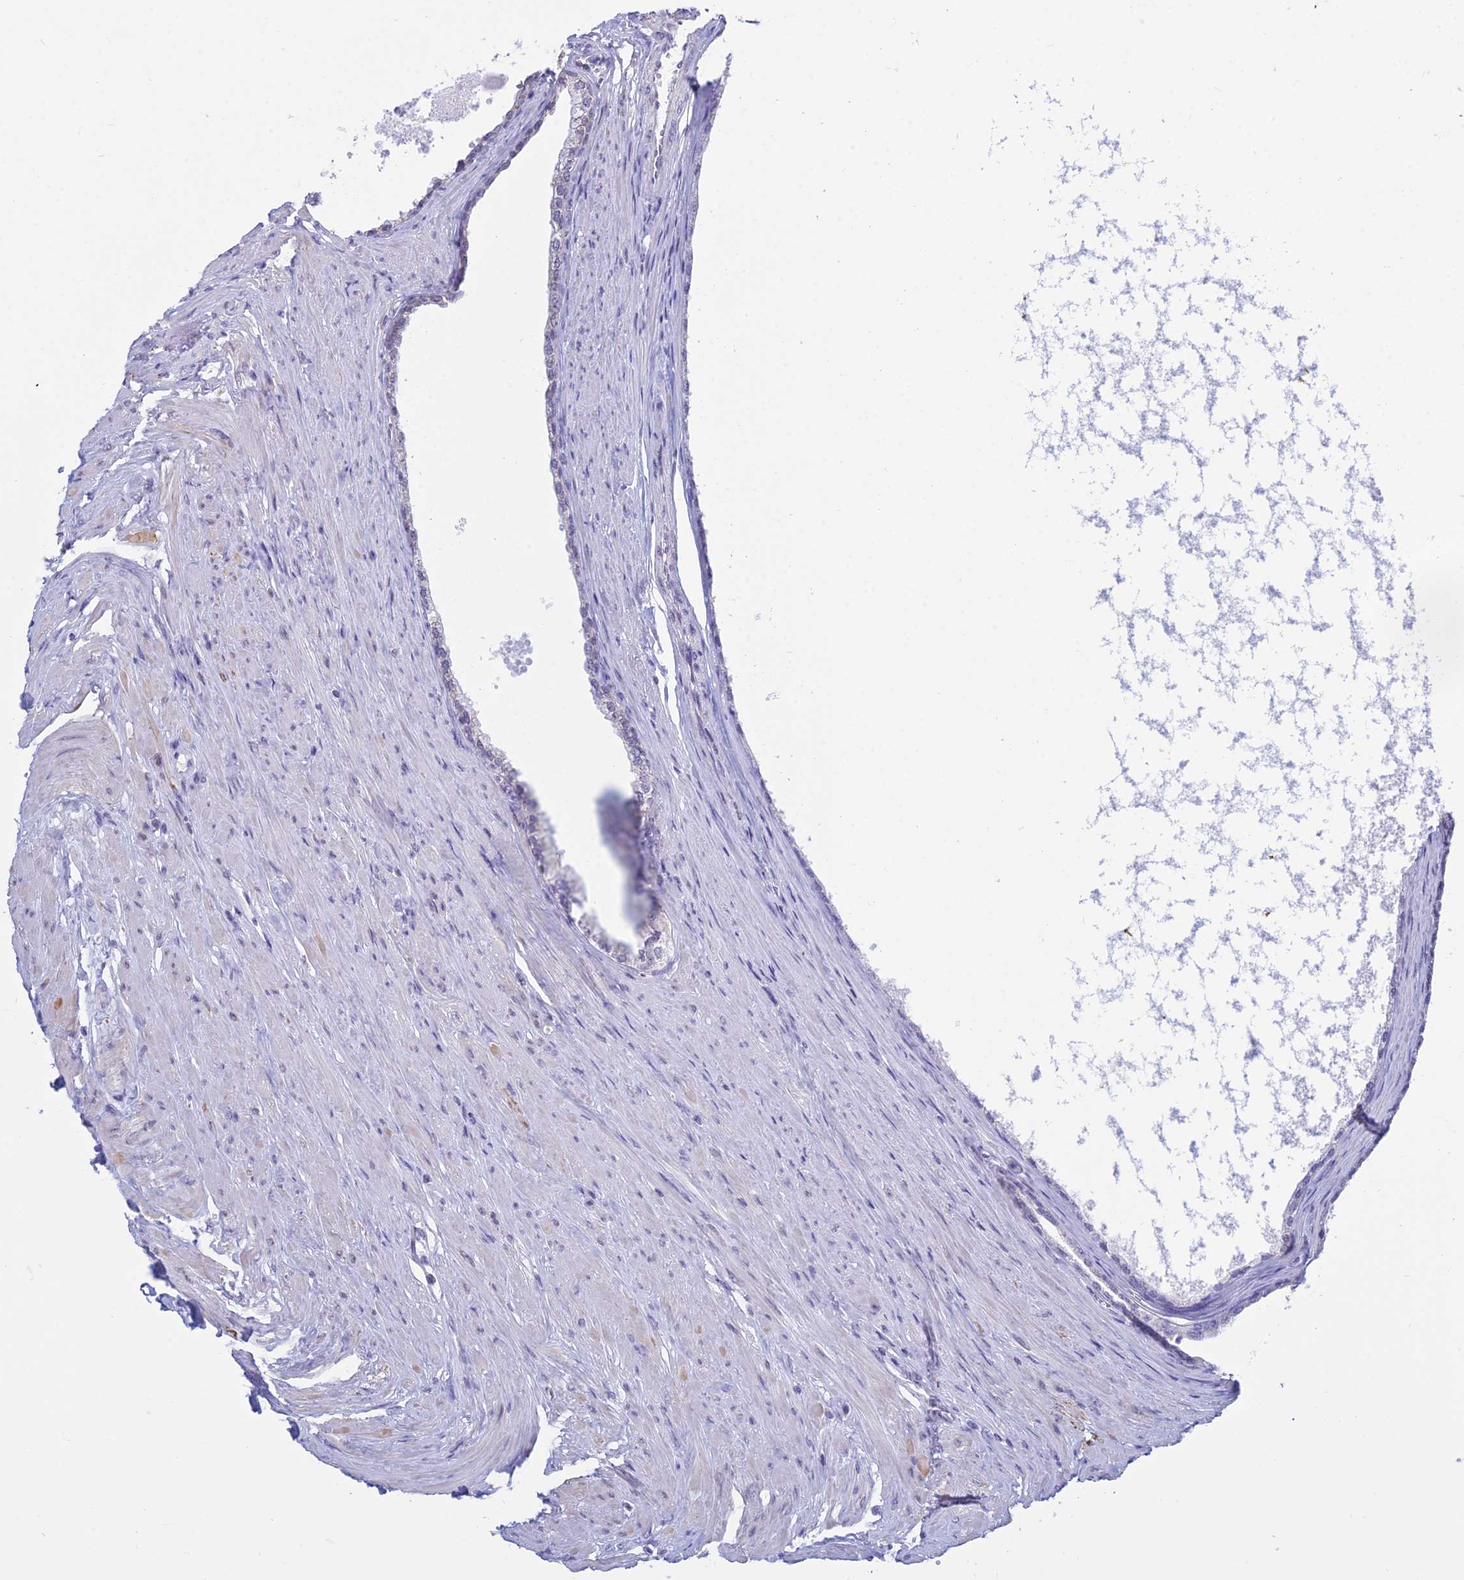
{"staining": {"intensity": "moderate", "quantity": "25%-75%", "location": "nuclear"}, "tissue": "prostate", "cell_type": "Glandular cells", "image_type": "normal", "snomed": [{"axis": "morphology", "description": "Normal tissue, NOS"}, {"axis": "morphology", "description": "Urothelial carcinoma, Low grade"}, {"axis": "topography", "description": "Urinary bladder"}, {"axis": "topography", "description": "Prostate"}], "caption": "A brown stain labels moderate nuclear staining of a protein in glandular cells of unremarkable human prostate. The staining is performed using DAB brown chromogen to label protein expression. The nuclei are counter-stained blue using hematoxylin.", "gene": "KLF14", "patient": {"sex": "male", "age": 60}}